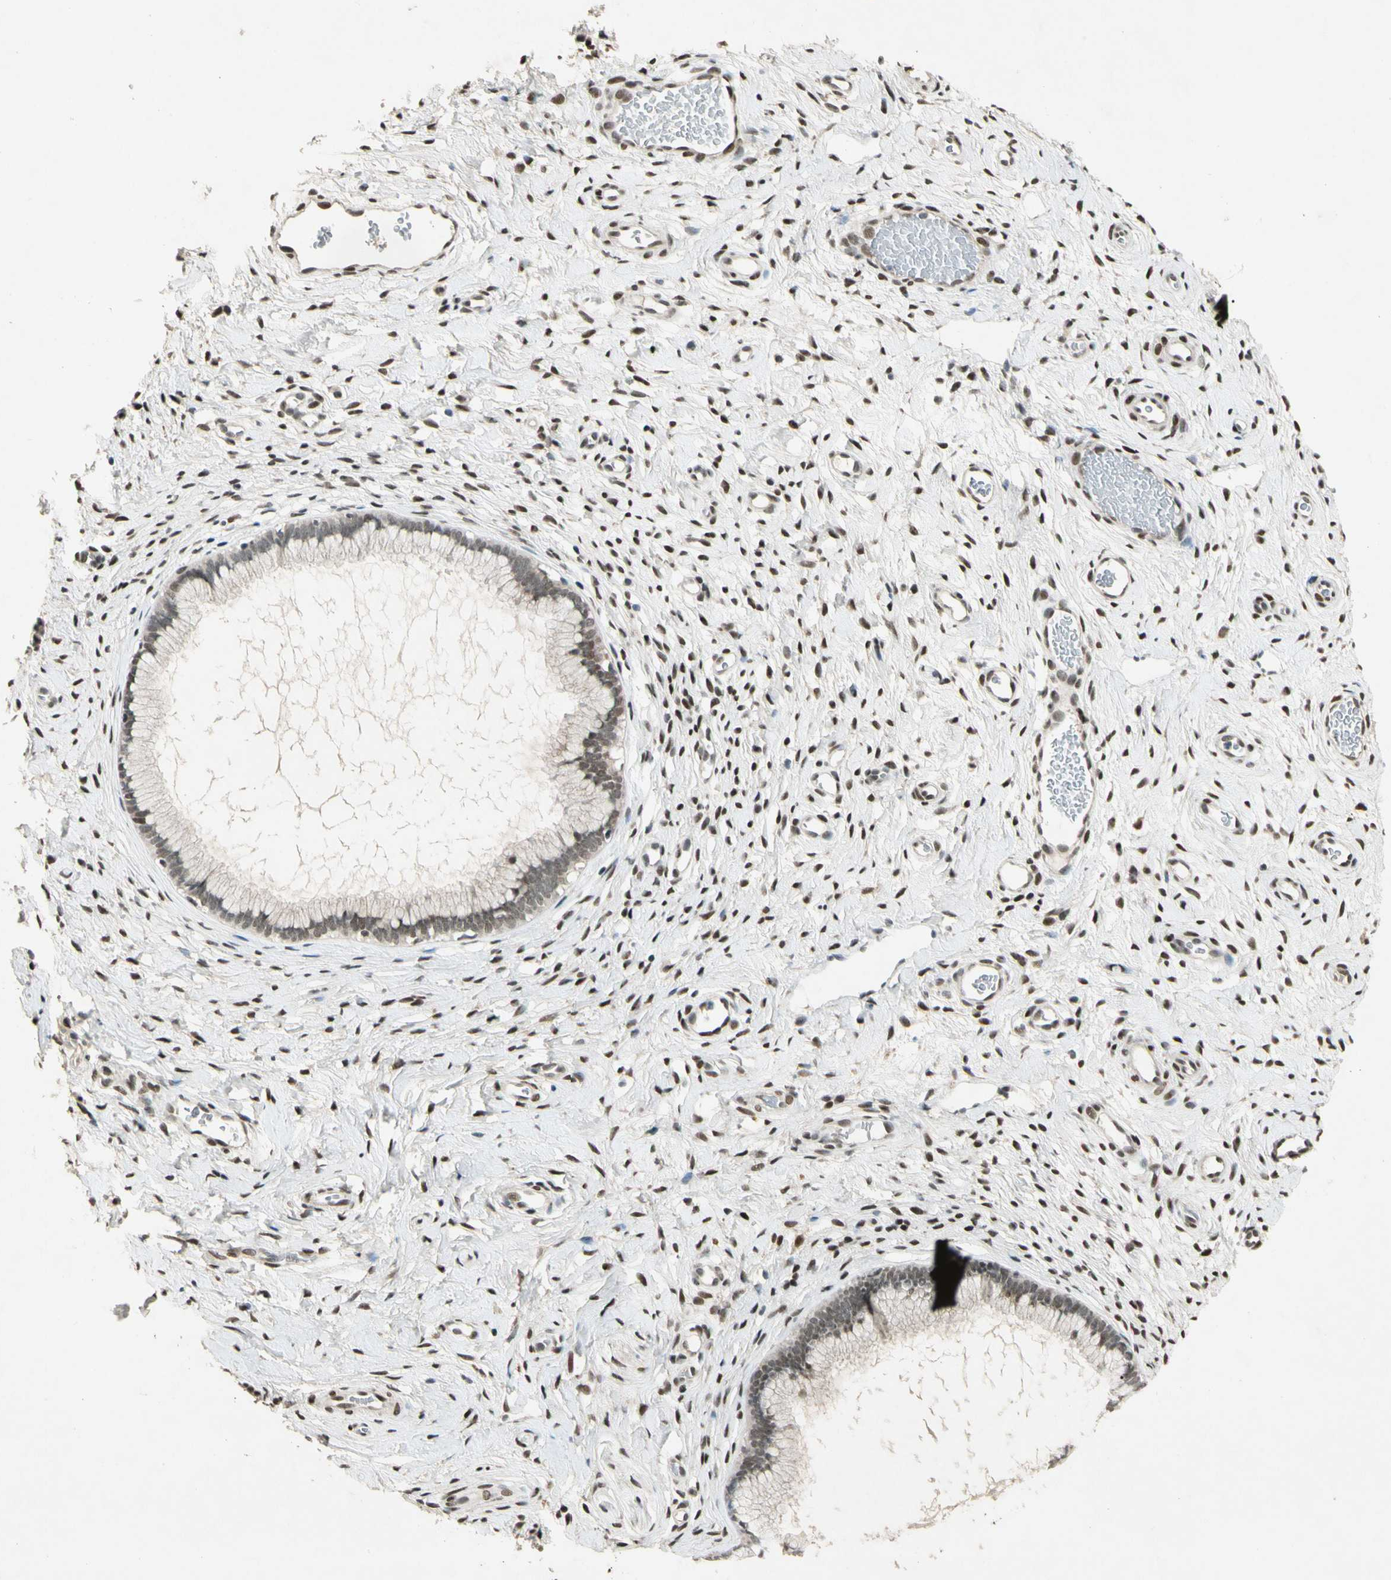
{"staining": {"intensity": "weak", "quantity": ">75%", "location": "cytoplasmic/membranous,nuclear"}, "tissue": "cervix", "cell_type": "Glandular cells", "image_type": "normal", "snomed": [{"axis": "morphology", "description": "Normal tissue, NOS"}, {"axis": "topography", "description": "Cervix"}], "caption": "Brown immunohistochemical staining in benign cervix demonstrates weak cytoplasmic/membranous,nuclear staining in approximately >75% of glandular cells.", "gene": "ZBTB4", "patient": {"sex": "female", "age": 65}}